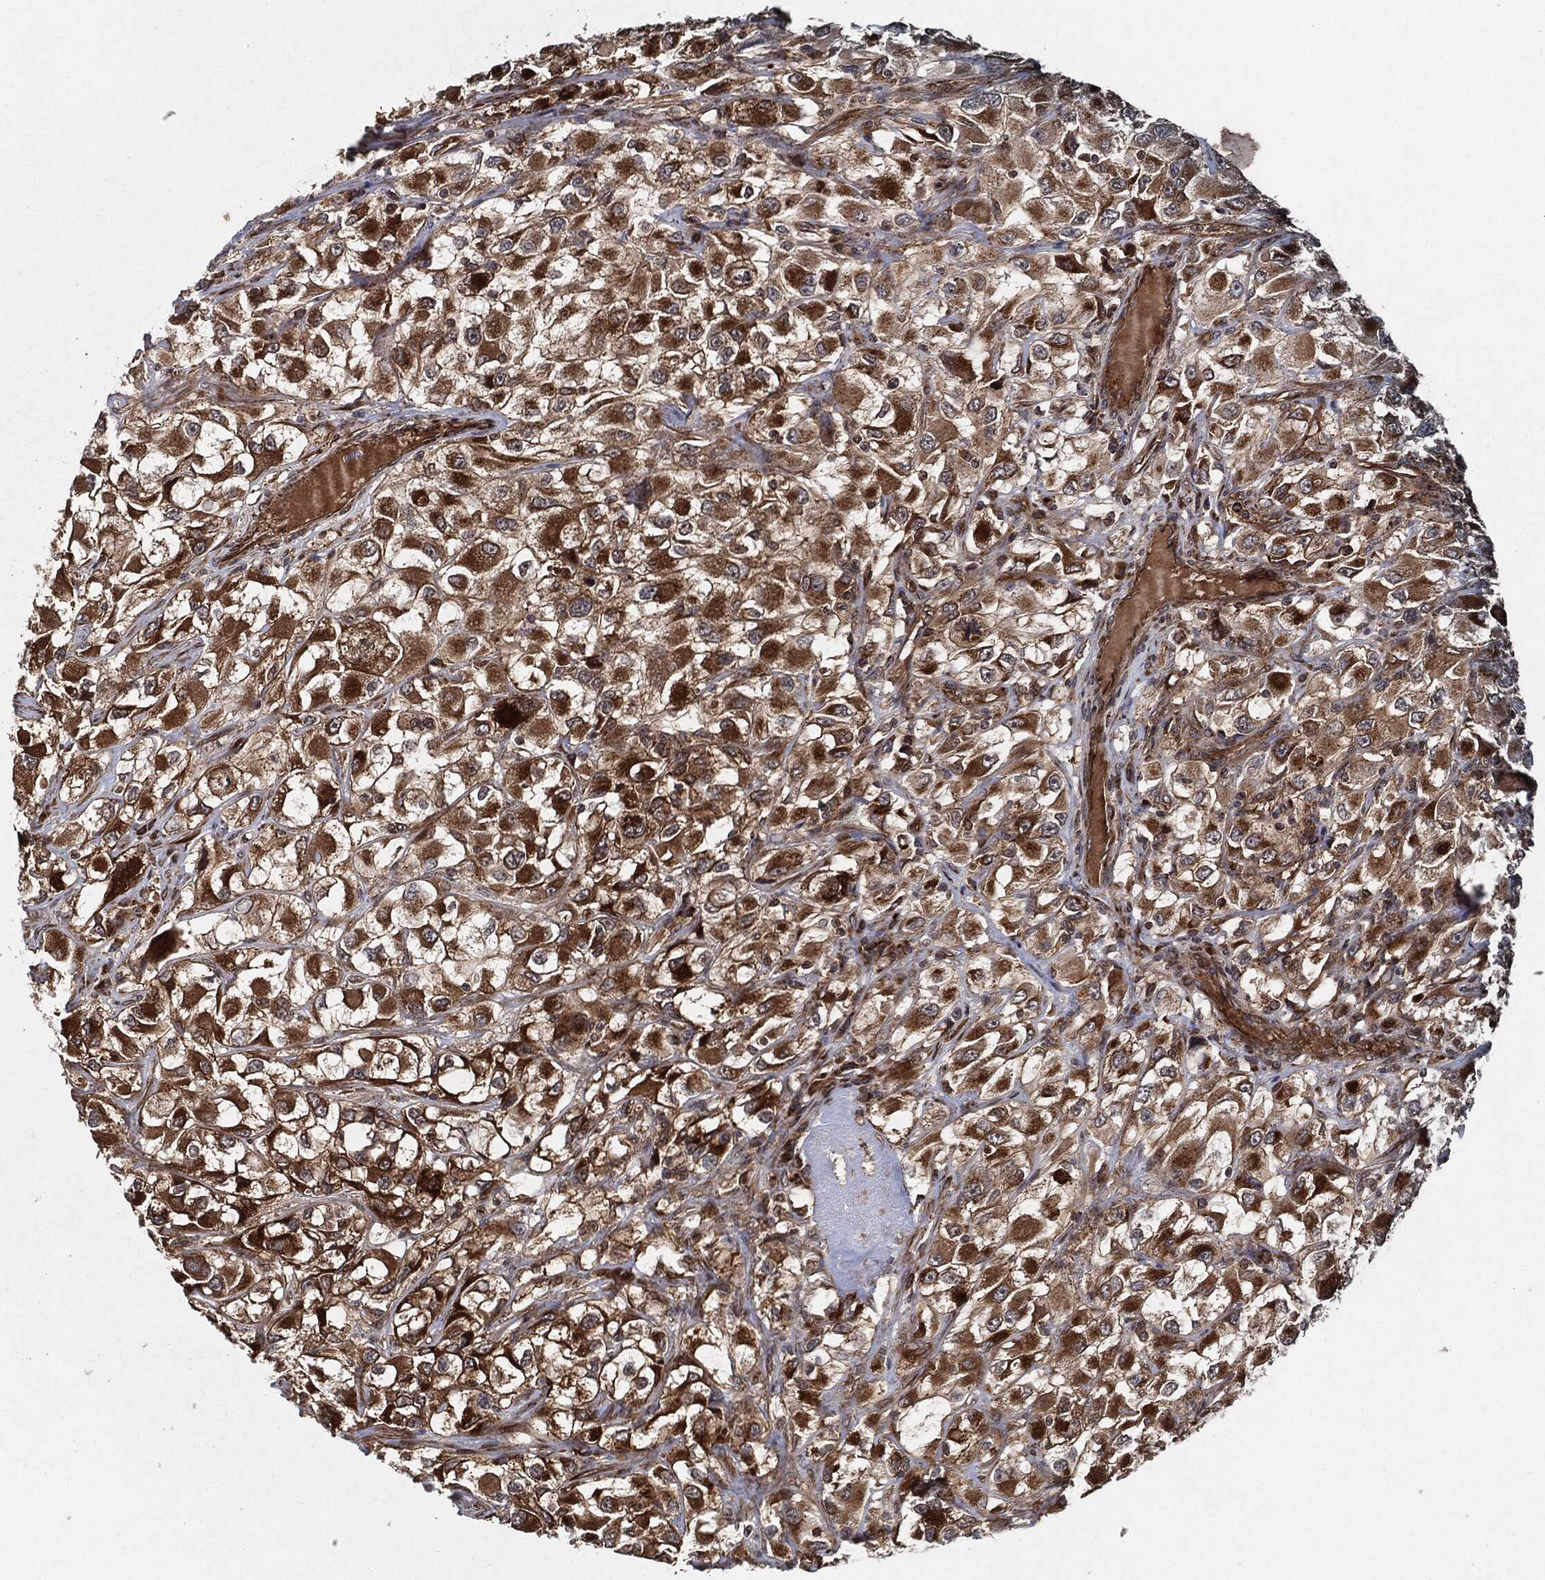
{"staining": {"intensity": "moderate", "quantity": ">75%", "location": "cytoplasmic/membranous"}, "tissue": "renal cancer", "cell_type": "Tumor cells", "image_type": "cancer", "snomed": [{"axis": "morphology", "description": "Adenocarcinoma, NOS"}, {"axis": "topography", "description": "Kidney"}], "caption": "IHC photomicrograph of neoplastic tissue: human renal cancer (adenocarcinoma) stained using immunohistochemistry (IHC) demonstrates medium levels of moderate protein expression localized specifically in the cytoplasmic/membranous of tumor cells, appearing as a cytoplasmic/membranous brown color.", "gene": "BCAR1", "patient": {"sex": "female", "age": 52}}